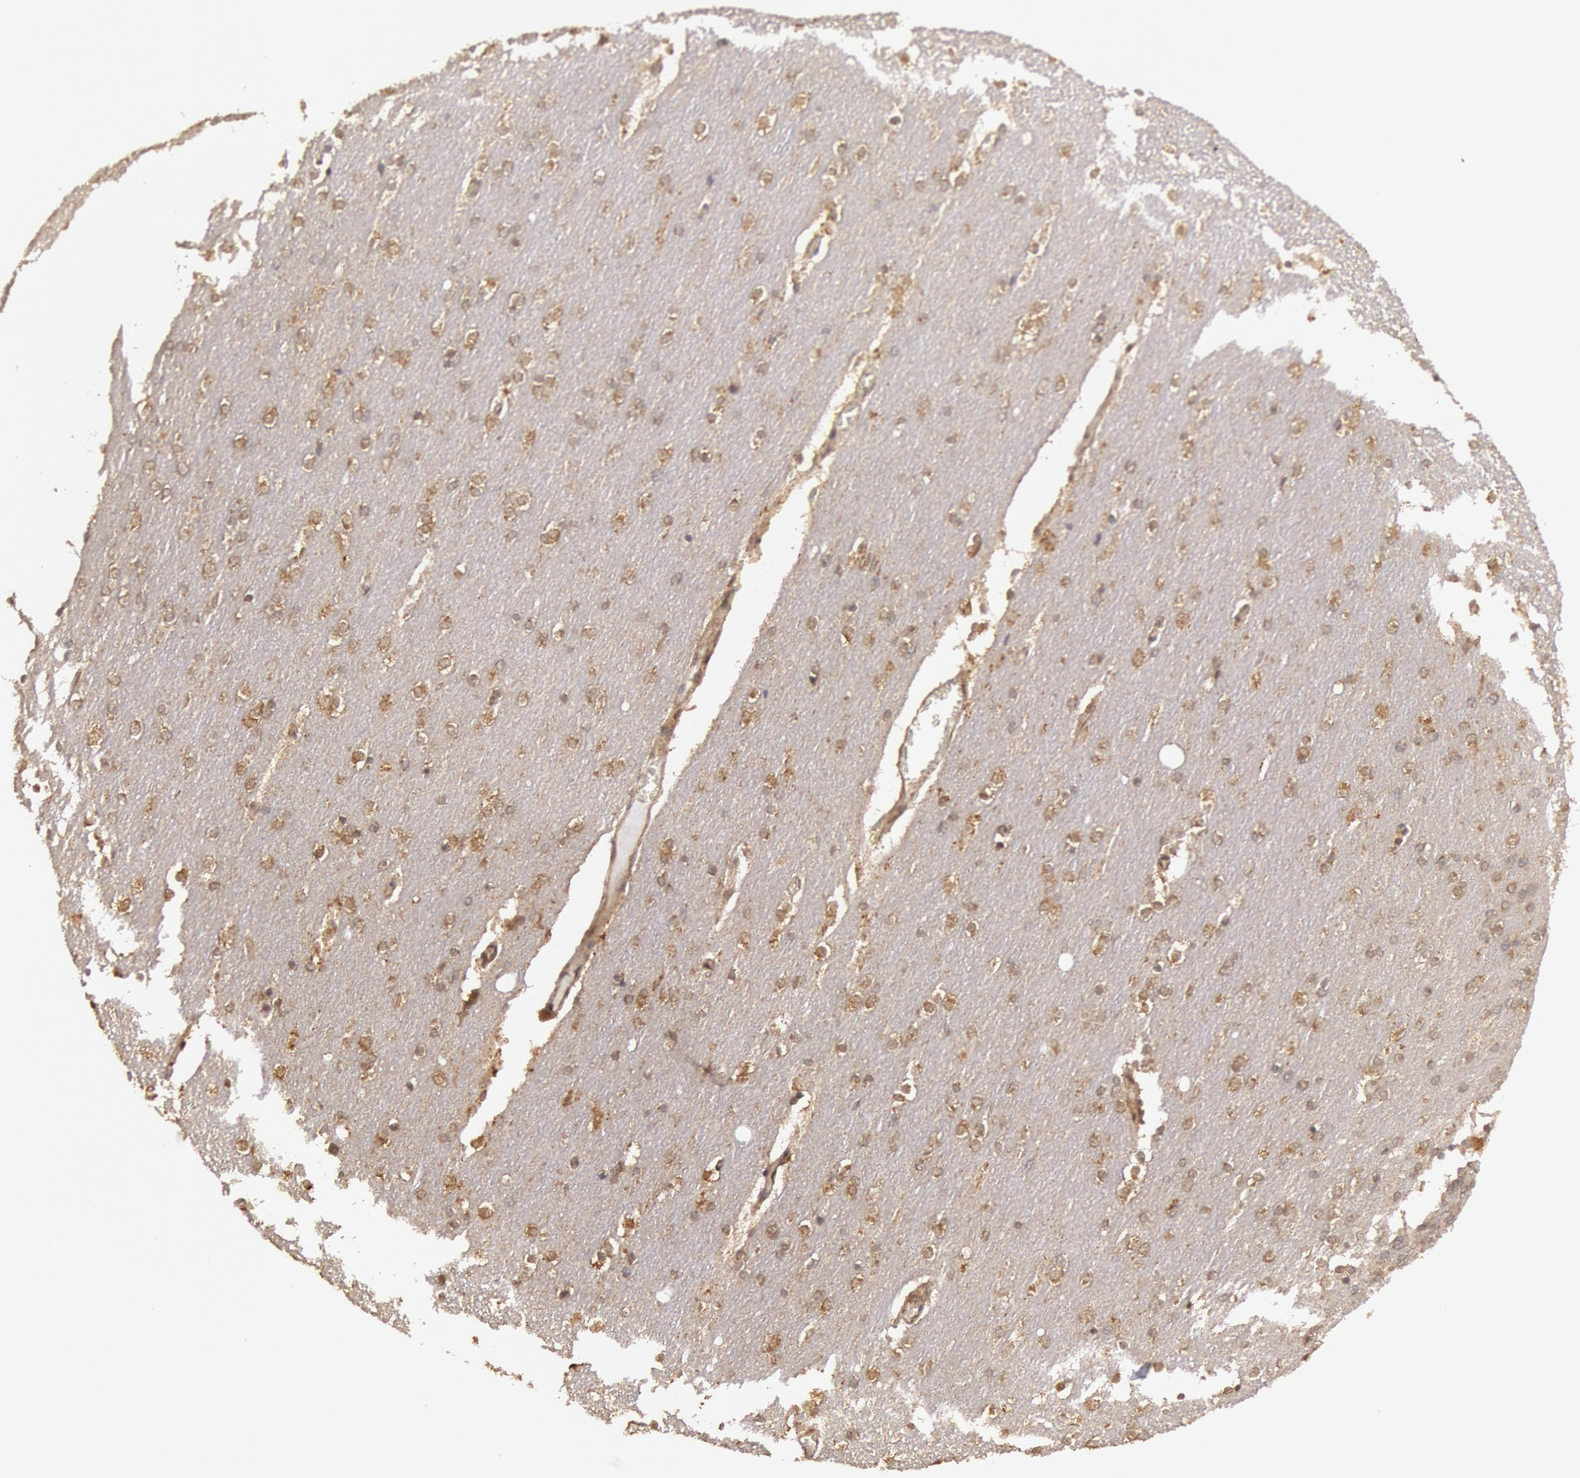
{"staining": {"intensity": "weak", "quantity": "25%-75%", "location": "cytoplasmic/membranous"}, "tissue": "cerebellum", "cell_type": "Cells in granular layer", "image_type": "normal", "snomed": [{"axis": "morphology", "description": "Normal tissue, NOS"}, {"axis": "topography", "description": "Cerebellum"}], "caption": "Immunohistochemistry micrograph of benign cerebellum: cerebellum stained using IHC shows low levels of weak protein expression localized specifically in the cytoplasmic/membranous of cells in granular layer, appearing as a cytoplasmic/membranous brown color.", "gene": "USP14", "patient": {"sex": "female", "age": 54}}